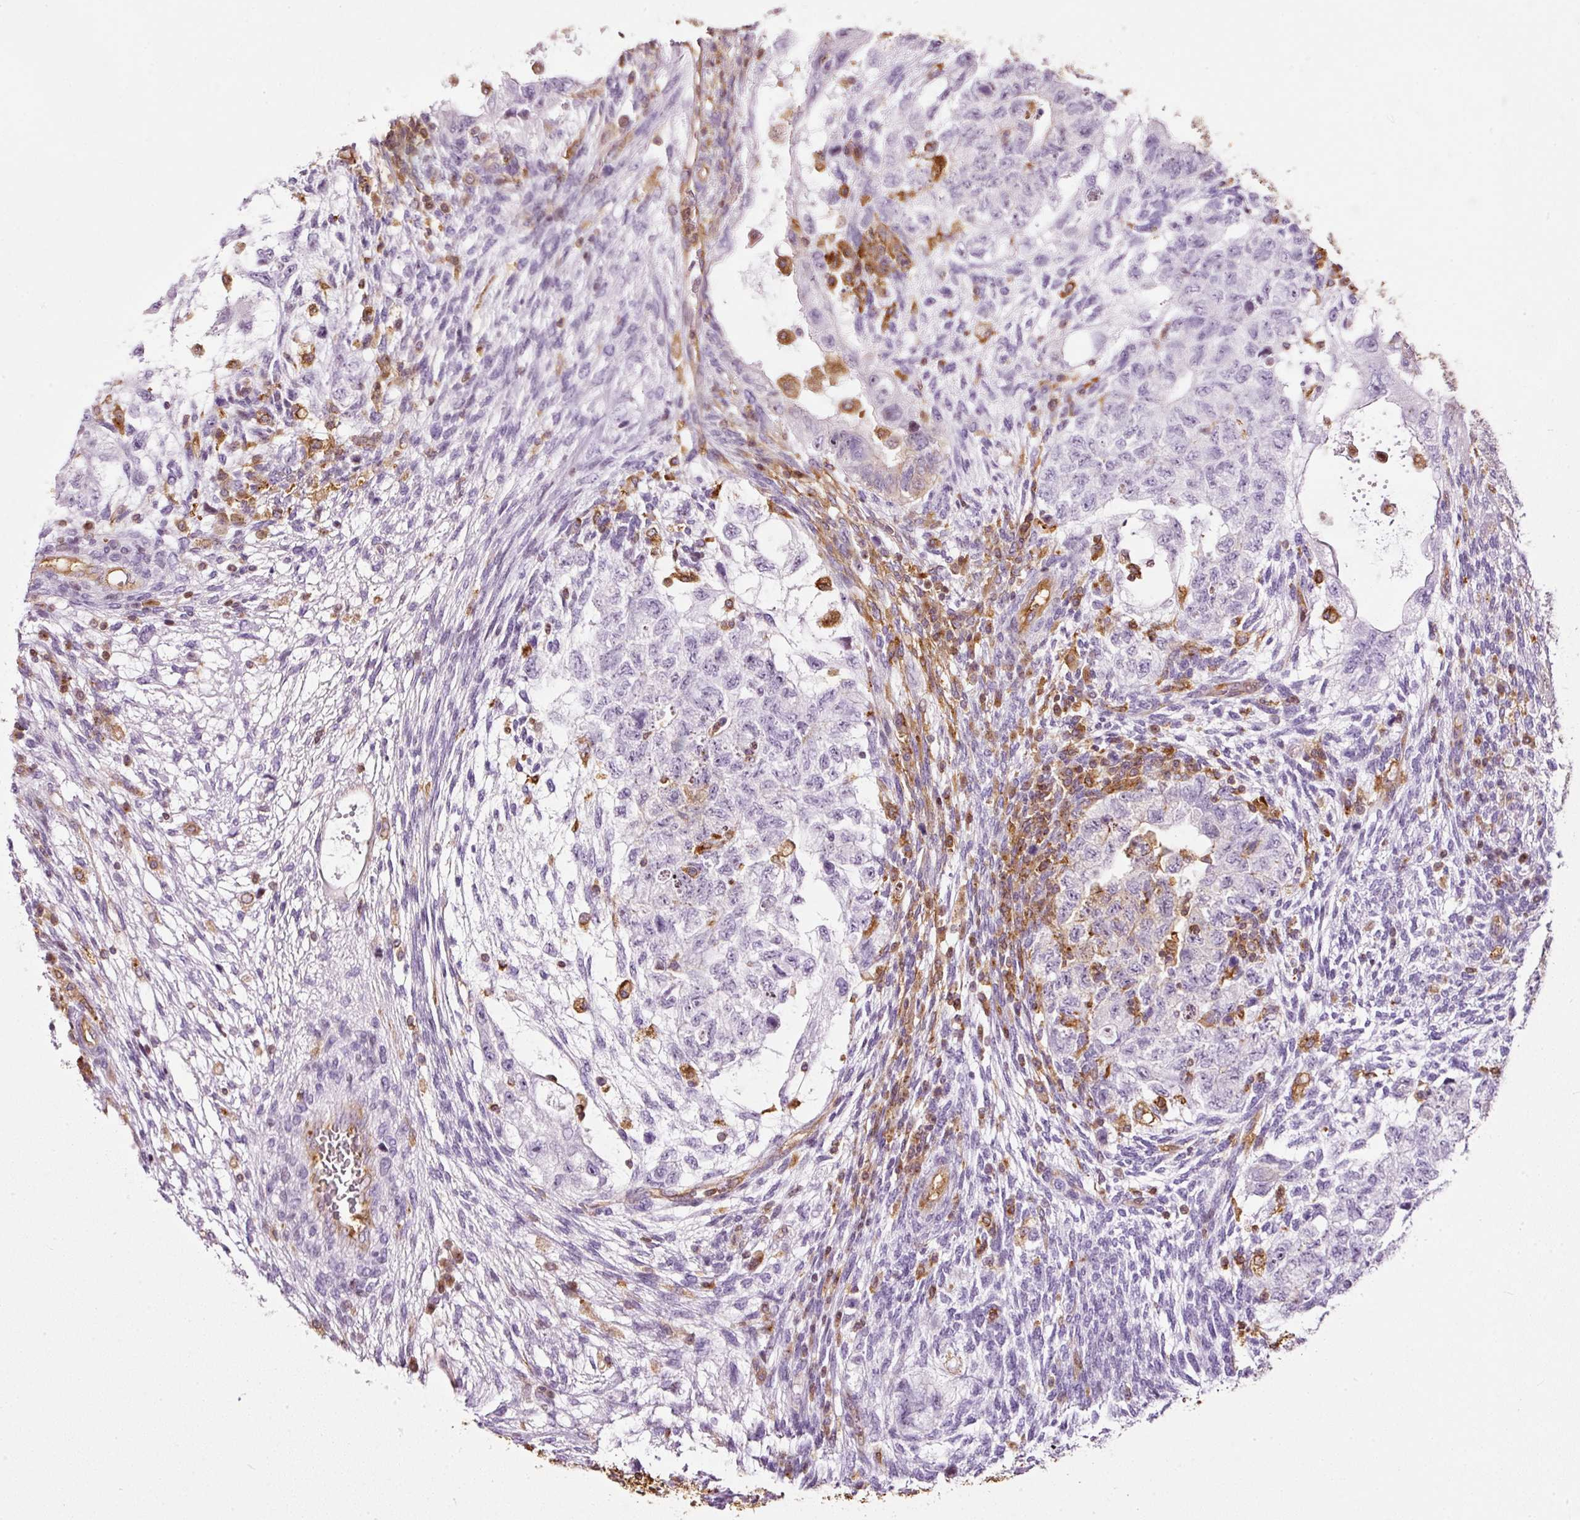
{"staining": {"intensity": "negative", "quantity": "none", "location": "none"}, "tissue": "testis cancer", "cell_type": "Tumor cells", "image_type": "cancer", "snomed": [{"axis": "morphology", "description": "Normal tissue, NOS"}, {"axis": "morphology", "description": "Carcinoma, Embryonal, NOS"}, {"axis": "topography", "description": "Testis"}], "caption": "Human testis embryonal carcinoma stained for a protein using IHC exhibits no positivity in tumor cells.", "gene": "SCNM1", "patient": {"sex": "male", "age": 36}}